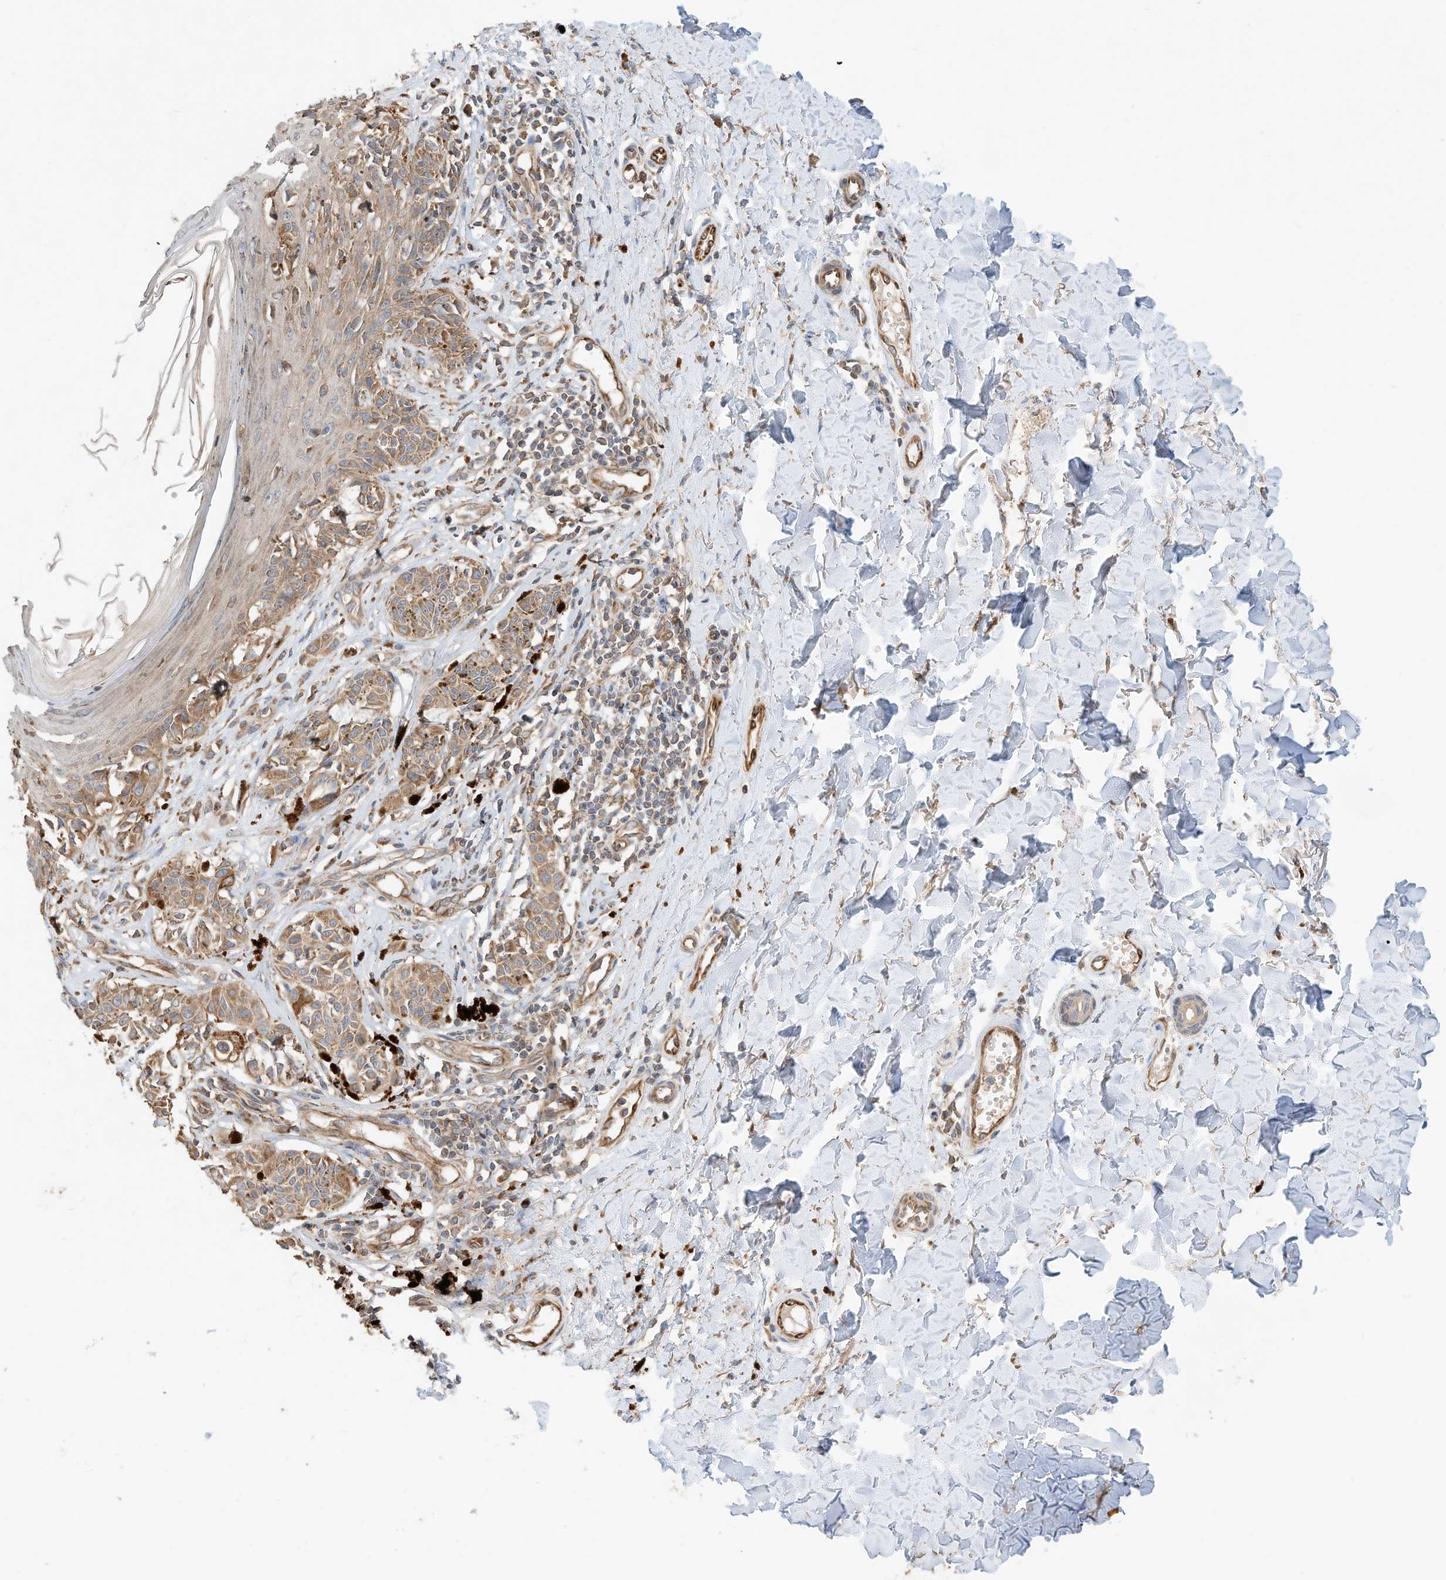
{"staining": {"intensity": "moderate", "quantity": ">75%", "location": "cytoplasmic/membranous"}, "tissue": "melanoma", "cell_type": "Tumor cells", "image_type": "cancer", "snomed": [{"axis": "morphology", "description": "Malignant melanoma, NOS"}, {"axis": "topography", "description": "Skin"}], "caption": "There is medium levels of moderate cytoplasmic/membranous staining in tumor cells of melanoma, as demonstrated by immunohistochemical staining (brown color).", "gene": "CPAMD8", "patient": {"sex": "male", "age": 53}}